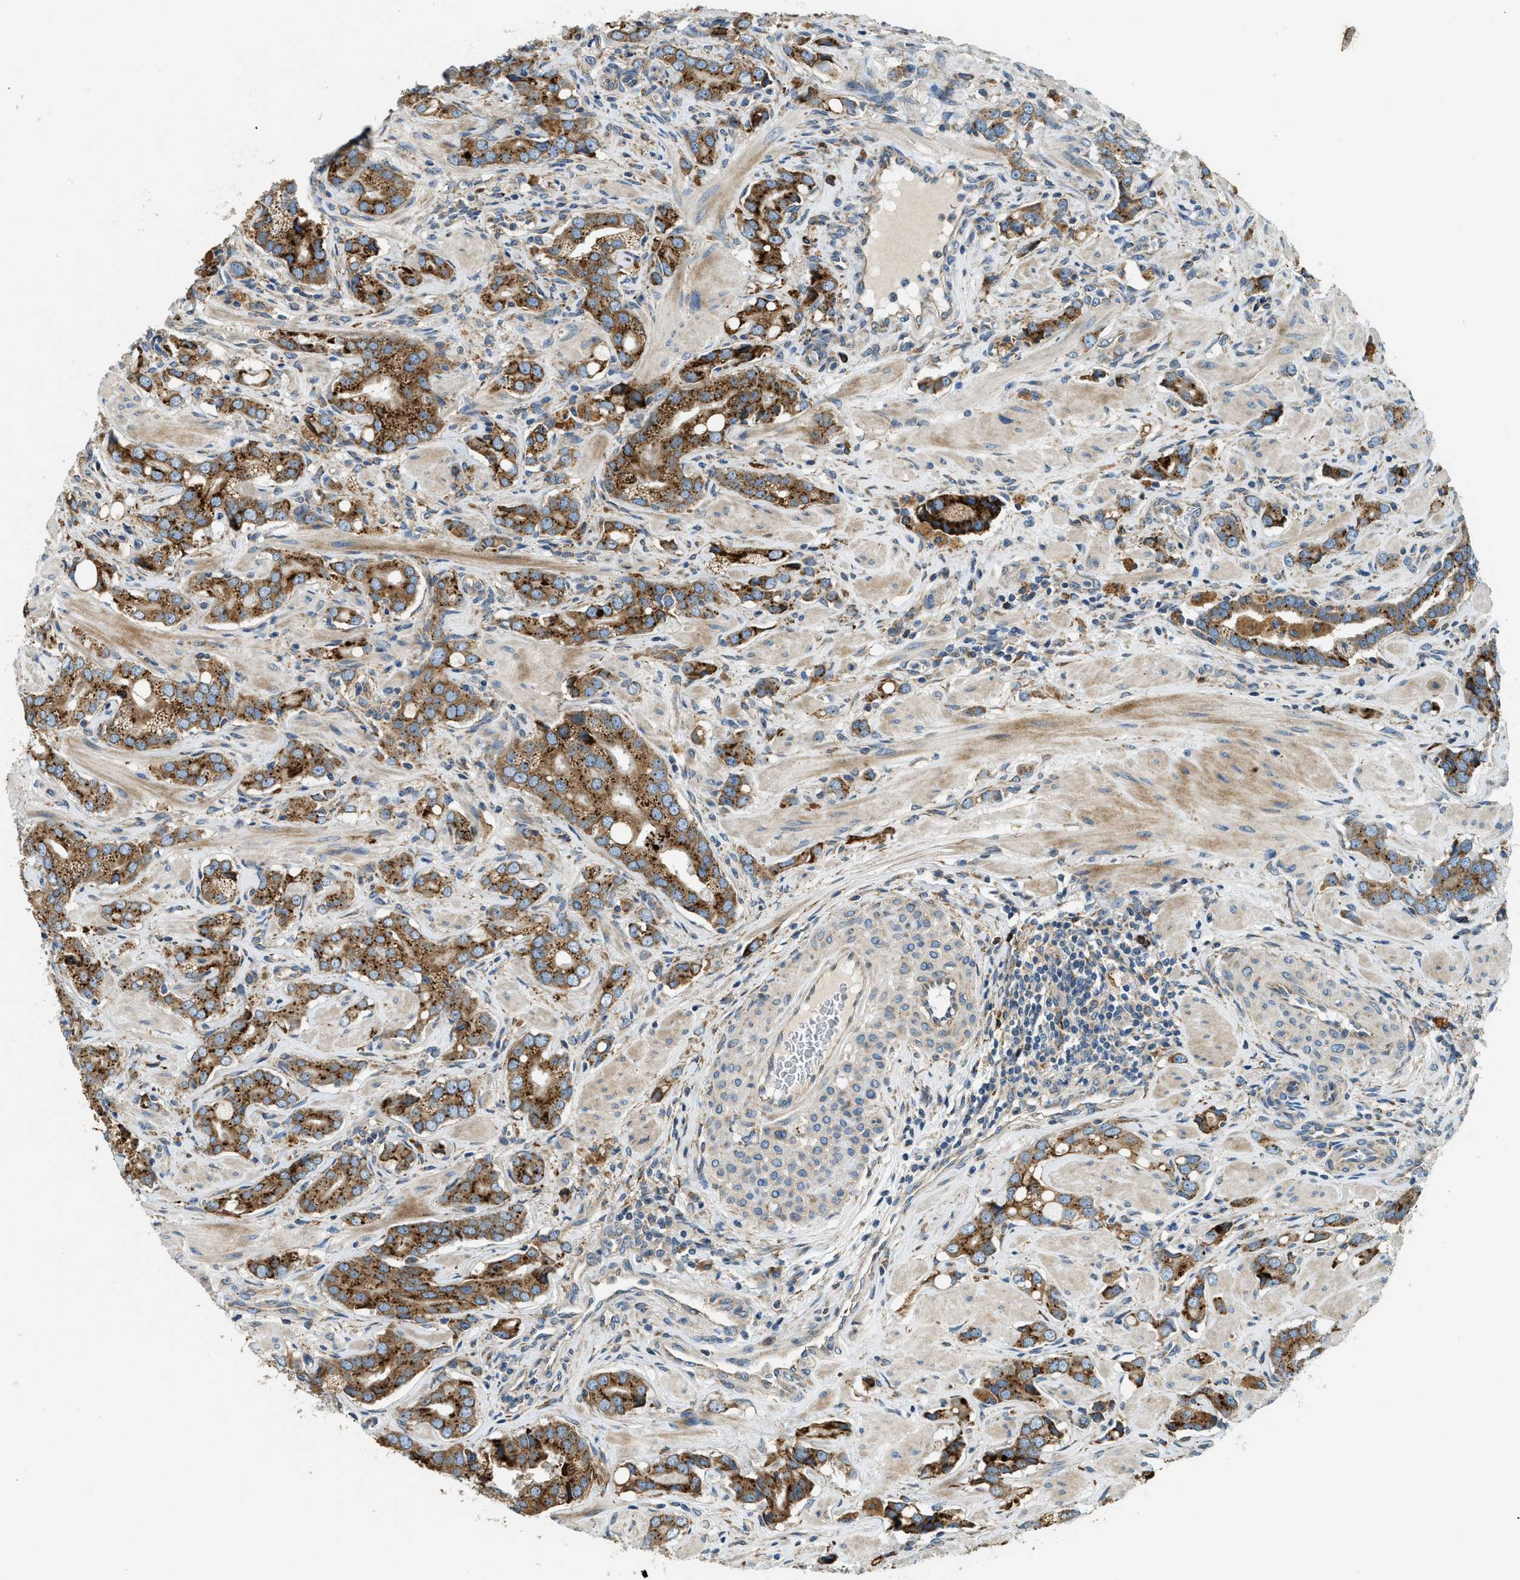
{"staining": {"intensity": "strong", "quantity": ">75%", "location": "cytoplasmic/membranous"}, "tissue": "prostate cancer", "cell_type": "Tumor cells", "image_type": "cancer", "snomed": [{"axis": "morphology", "description": "Adenocarcinoma, High grade"}, {"axis": "topography", "description": "Prostate"}], "caption": "Strong cytoplasmic/membranous staining for a protein is seen in about >75% of tumor cells of prostate cancer using IHC.", "gene": "TMEM68", "patient": {"sex": "male", "age": 52}}